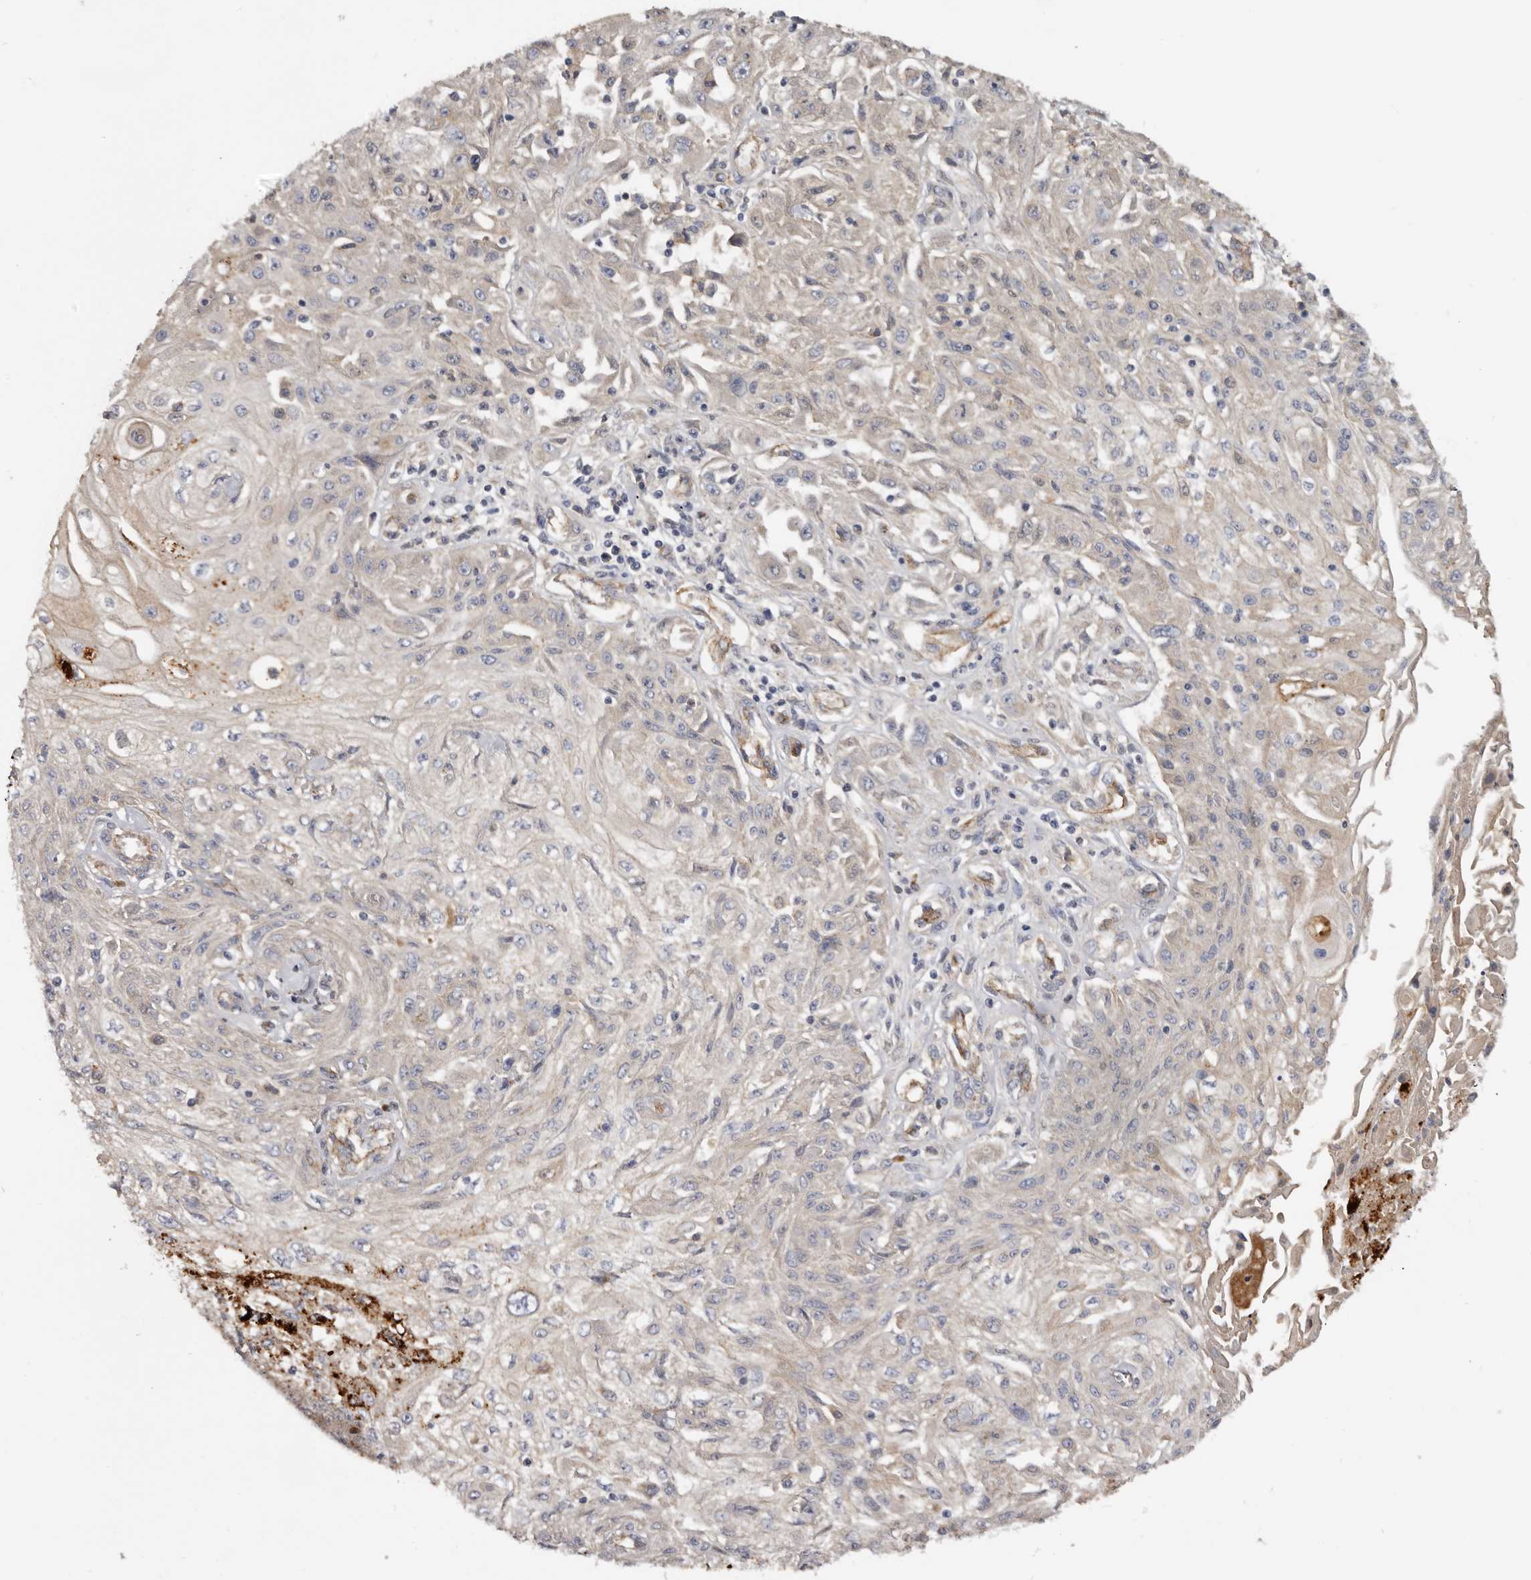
{"staining": {"intensity": "negative", "quantity": "none", "location": "none"}, "tissue": "skin cancer", "cell_type": "Tumor cells", "image_type": "cancer", "snomed": [{"axis": "morphology", "description": "Squamous cell carcinoma, NOS"}, {"axis": "morphology", "description": "Squamous cell carcinoma, metastatic, NOS"}, {"axis": "topography", "description": "Skin"}, {"axis": "topography", "description": "Lymph node"}], "caption": "Human metastatic squamous cell carcinoma (skin) stained for a protein using immunohistochemistry (IHC) exhibits no positivity in tumor cells.", "gene": "INKA2", "patient": {"sex": "male", "age": 75}}